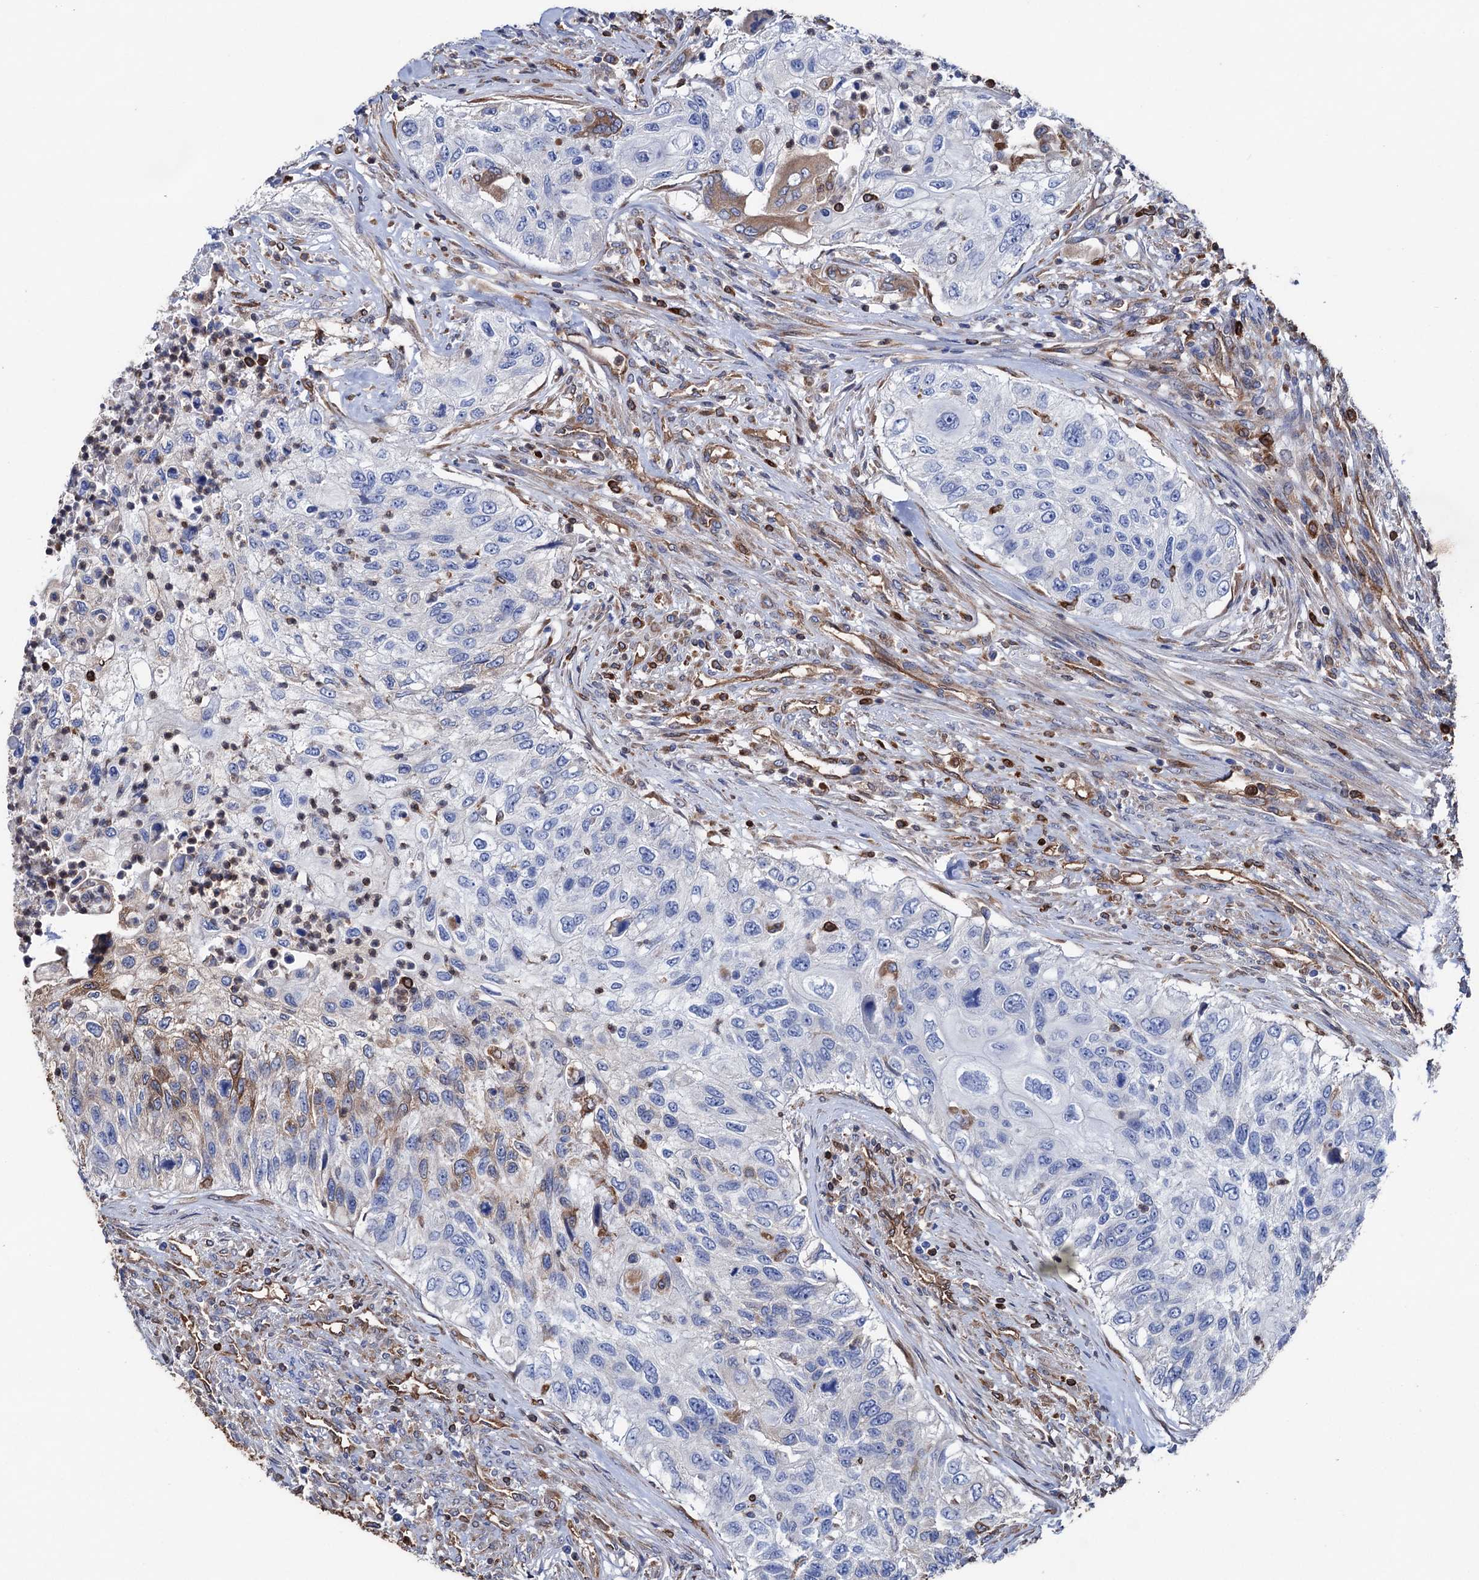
{"staining": {"intensity": "moderate", "quantity": "<25%", "location": "cytoplasmic/membranous"}, "tissue": "urothelial cancer", "cell_type": "Tumor cells", "image_type": "cancer", "snomed": [{"axis": "morphology", "description": "Urothelial carcinoma, High grade"}, {"axis": "topography", "description": "Urinary bladder"}], "caption": "Immunohistochemical staining of urothelial carcinoma (high-grade) displays moderate cytoplasmic/membranous protein expression in about <25% of tumor cells.", "gene": "STING1", "patient": {"sex": "female", "age": 60}}